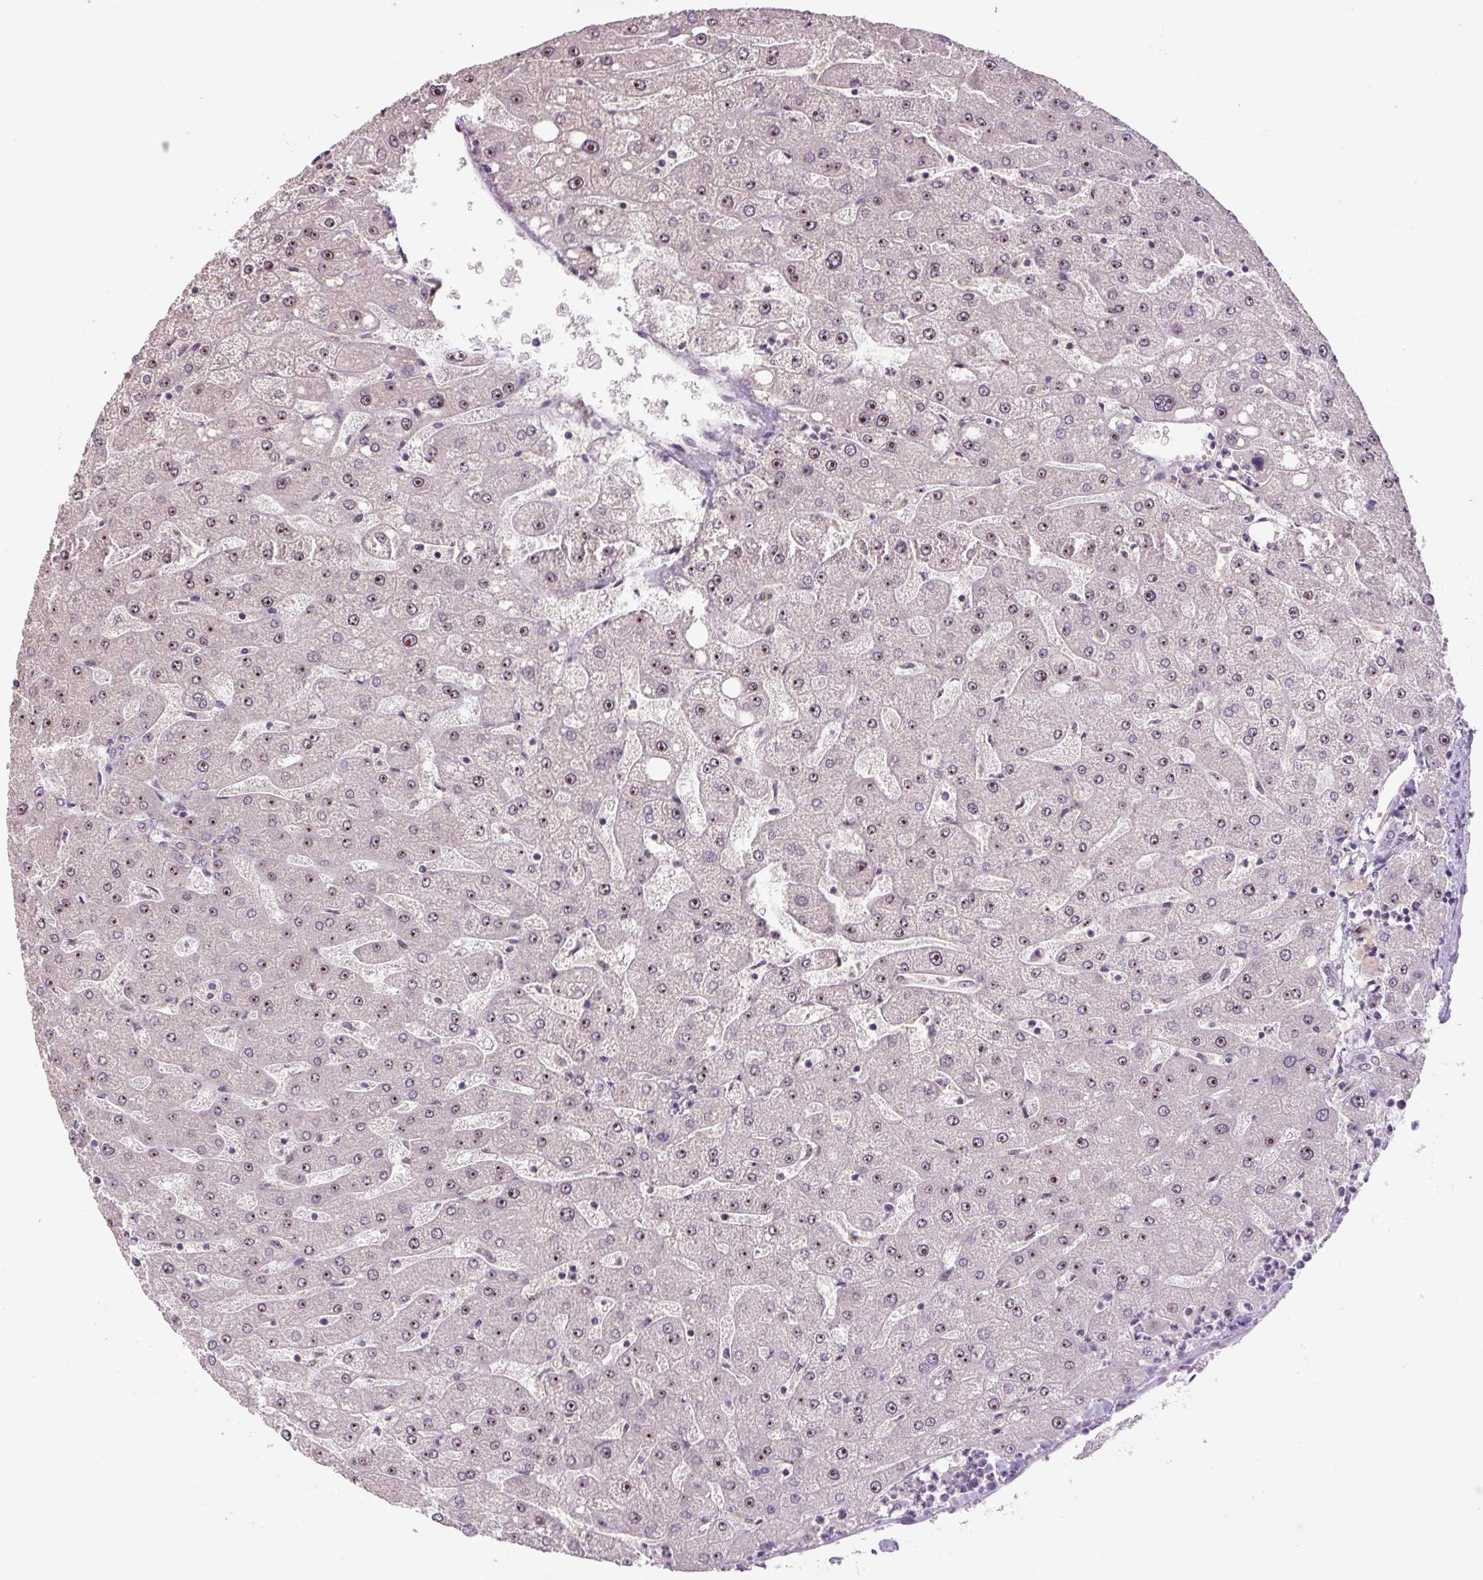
{"staining": {"intensity": "negative", "quantity": "none", "location": "none"}, "tissue": "liver", "cell_type": "Cholangiocytes", "image_type": "normal", "snomed": [{"axis": "morphology", "description": "Normal tissue, NOS"}, {"axis": "topography", "description": "Liver"}], "caption": "This is an IHC photomicrograph of normal human liver. There is no positivity in cholangiocytes.", "gene": "TMEM151B", "patient": {"sex": "male", "age": 67}}